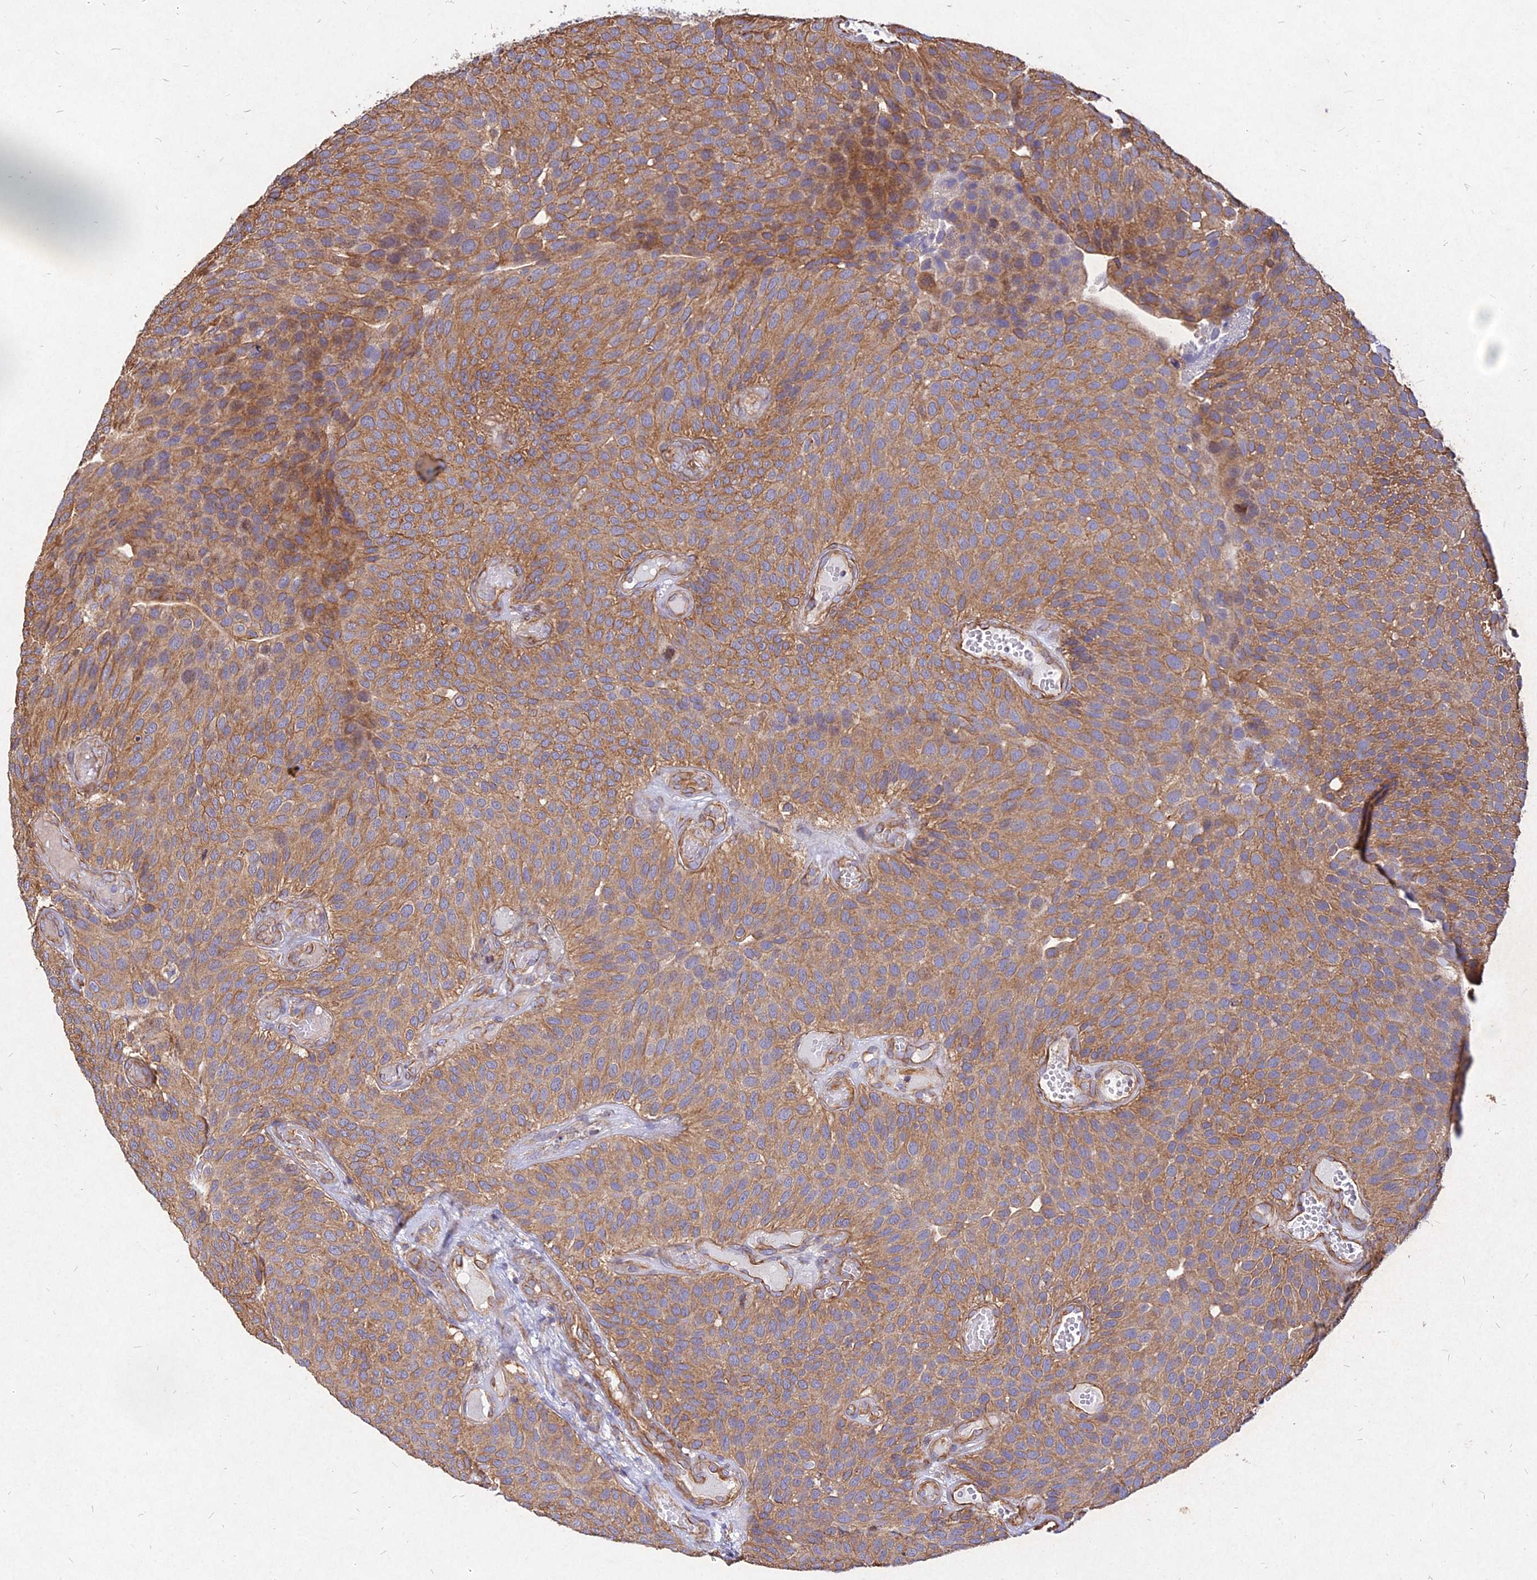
{"staining": {"intensity": "moderate", "quantity": ">75%", "location": "cytoplasmic/membranous"}, "tissue": "urothelial cancer", "cell_type": "Tumor cells", "image_type": "cancer", "snomed": [{"axis": "morphology", "description": "Urothelial carcinoma, Low grade"}, {"axis": "topography", "description": "Urinary bladder"}], "caption": "Immunohistochemistry (IHC) image of neoplastic tissue: human urothelial cancer stained using immunohistochemistry demonstrates medium levels of moderate protein expression localized specifically in the cytoplasmic/membranous of tumor cells, appearing as a cytoplasmic/membranous brown color.", "gene": "SKA1", "patient": {"sex": "male", "age": 89}}